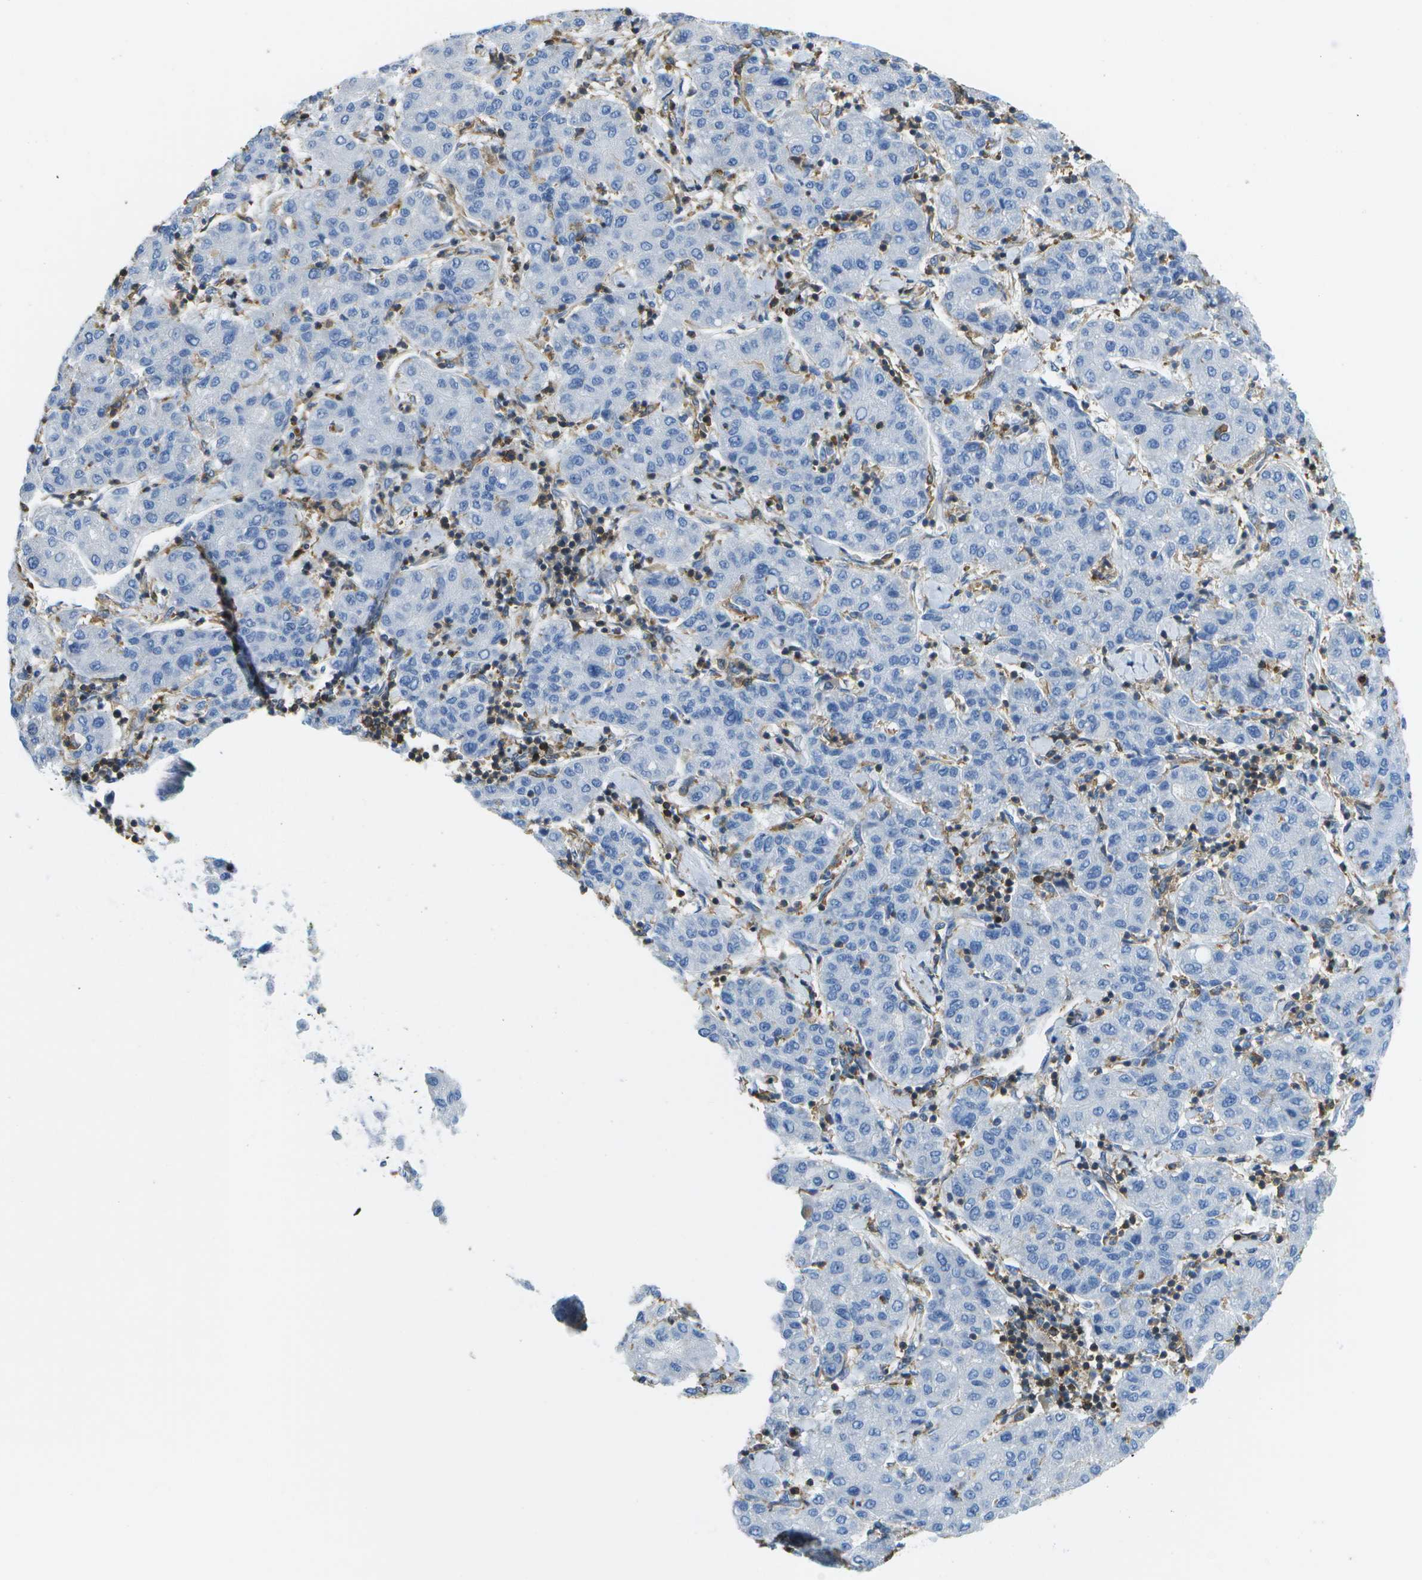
{"staining": {"intensity": "negative", "quantity": "none", "location": "none"}, "tissue": "liver cancer", "cell_type": "Tumor cells", "image_type": "cancer", "snomed": [{"axis": "morphology", "description": "Carcinoma, Hepatocellular, NOS"}, {"axis": "topography", "description": "Liver"}], "caption": "The image shows no significant positivity in tumor cells of liver cancer.", "gene": "RCSD1", "patient": {"sex": "male", "age": 65}}